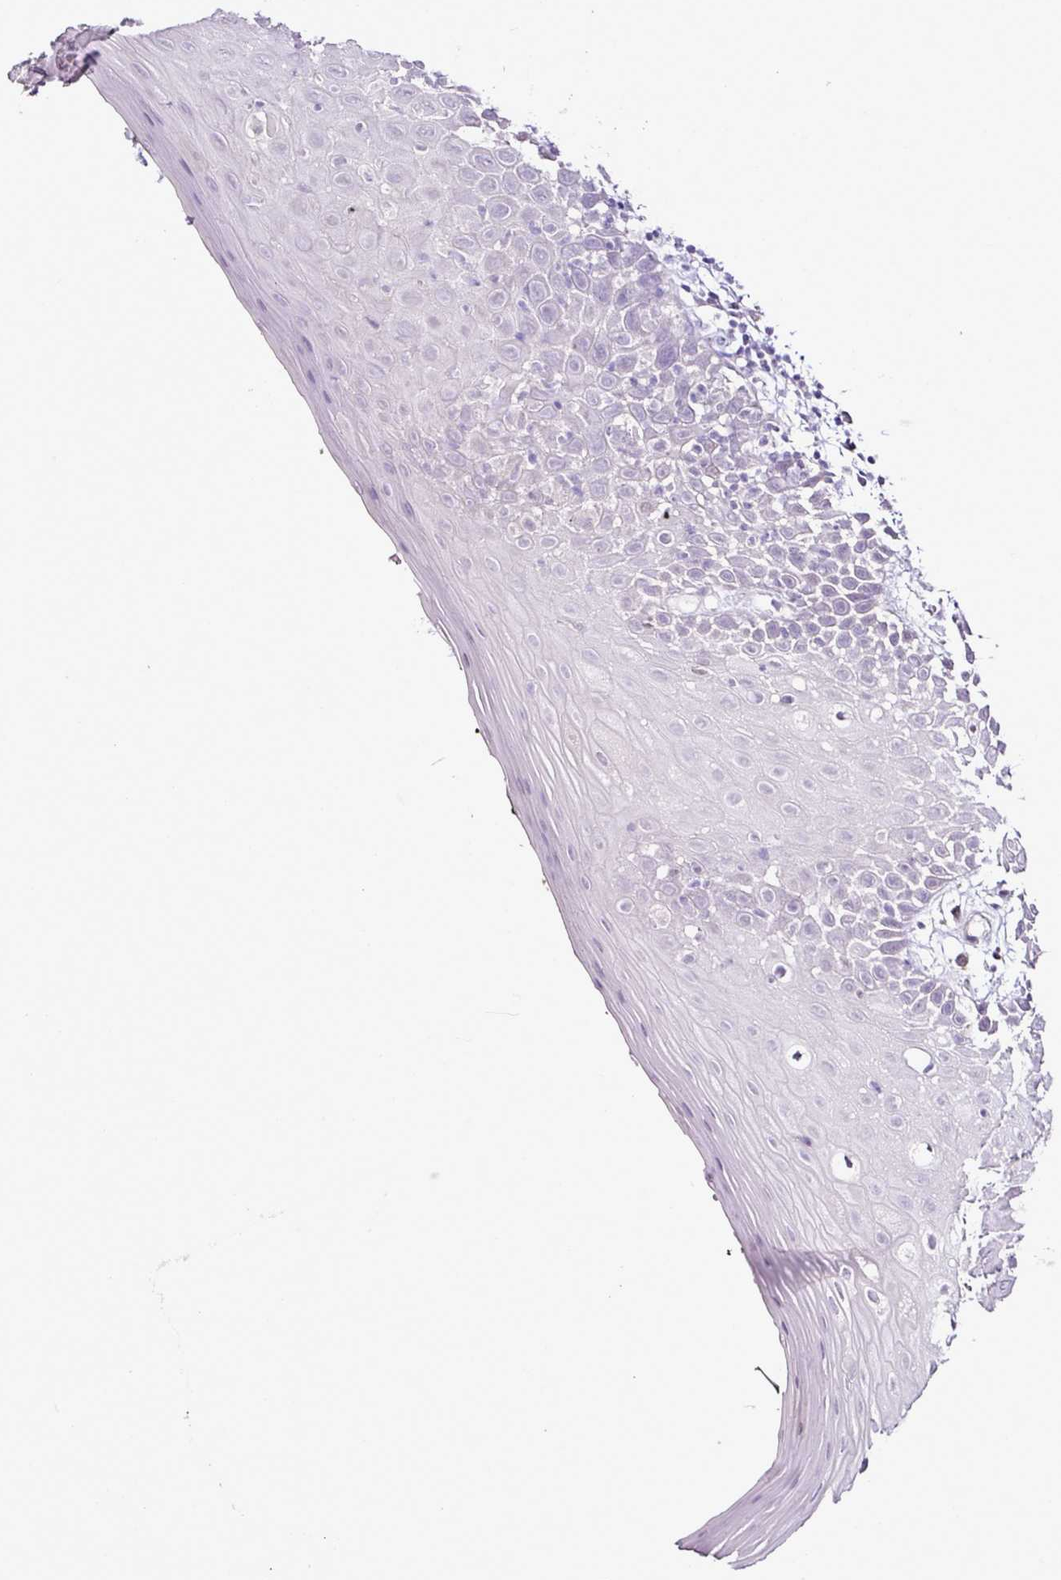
{"staining": {"intensity": "negative", "quantity": "none", "location": "none"}, "tissue": "oral mucosa", "cell_type": "Squamous epithelial cells", "image_type": "normal", "snomed": [{"axis": "morphology", "description": "Normal tissue, NOS"}, {"axis": "morphology", "description": "Squamous cell carcinoma, NOS"}, {"axis": "topography", "description": "Oral tissue"}, {"axis": "topography", "description": "Tounge, NOS"}, {"axis": "topography", "description": "Head-Neck"}], "caption": "IHC micrograph of unremarkable oral mucosa stained for a protein (brown), which shows no positivity in squamous epithelial cells.", "gene": "ESR1", "patient": {"sex": "male", "age": 76}}